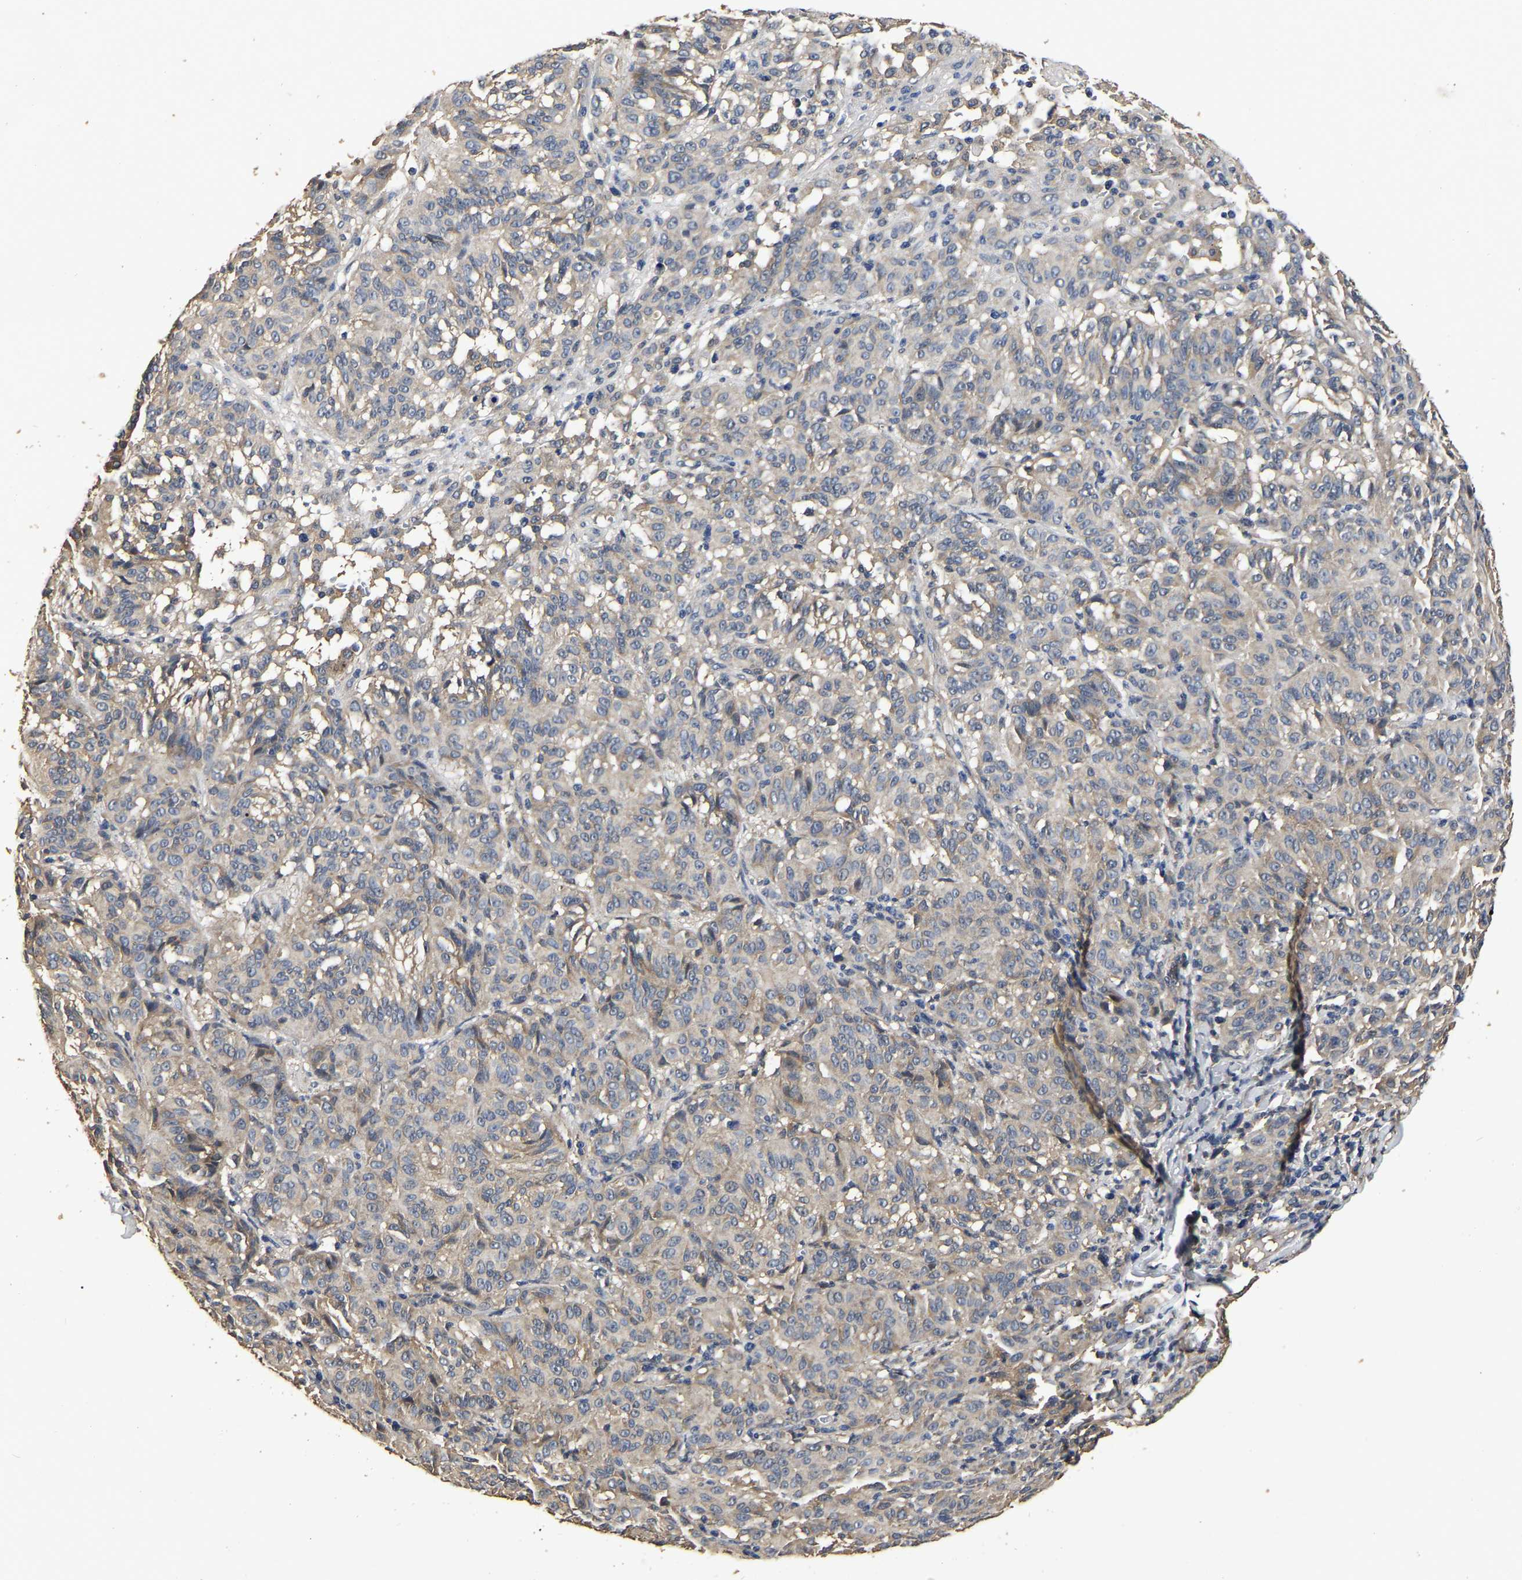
{"staining": {"intensity": "negative", "quantity": "none", "location": "none"}, "tissue": "melanoma", "cell_type": "Tumor cells", "image_type": "cancer", "snomed": [{"axis": "morphology", "description": "Malignant melanoma, NOS"}, {"axis": "topography", "description": "Skin"}], "caption": "The immunohistochemistry (IHC) photomicrograph has no significant positivity in tumor cells of malignant melanoma tissue. The staining was performed using DAB to visualize the protein expression in brown, while the nuclei were stained in blue with hematoxylin (Magnification: 20x).", "gene": "STK32C", "patient": {"sex": "female", "age": 72}}